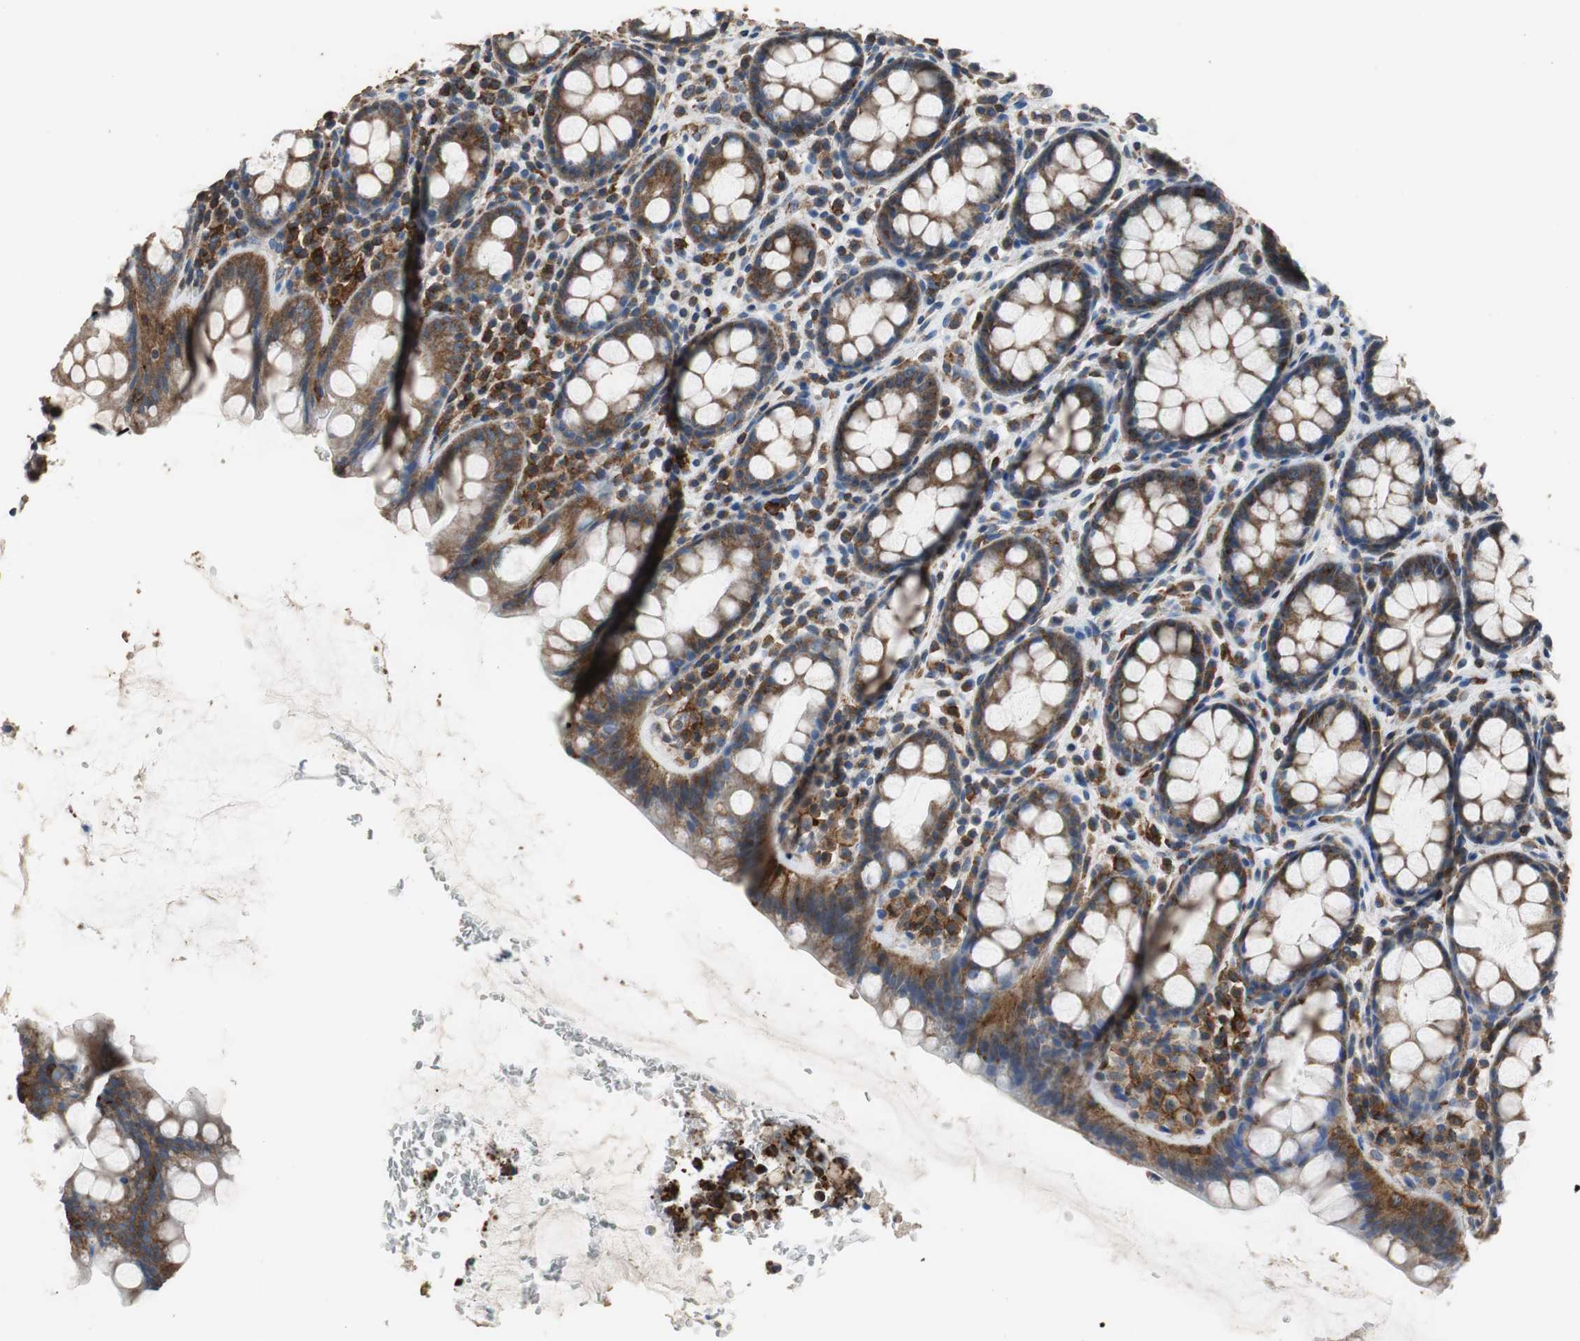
{"staining": {"intensity": "moderate", "quantity": ">75%", "location": "cytoplasmic/membranous"}, "tissue": "rectum", "cell_type": "Glandular cells", "image_type": "normal", "snomed": [{"axis": "morphology", "description": "Normal tissue, NOS"}, {"axis": "topography", "description": "Rectum"}], "caption": "IHC photomicrograph of normal human rectum stained for a protein (brown), which displays medium levels of moderate cytoplasmic/membranous positivity in approximately >75% of glandular cells.", "gene": "PRKRA", "patient": {"sex": "male", "age": 92}}